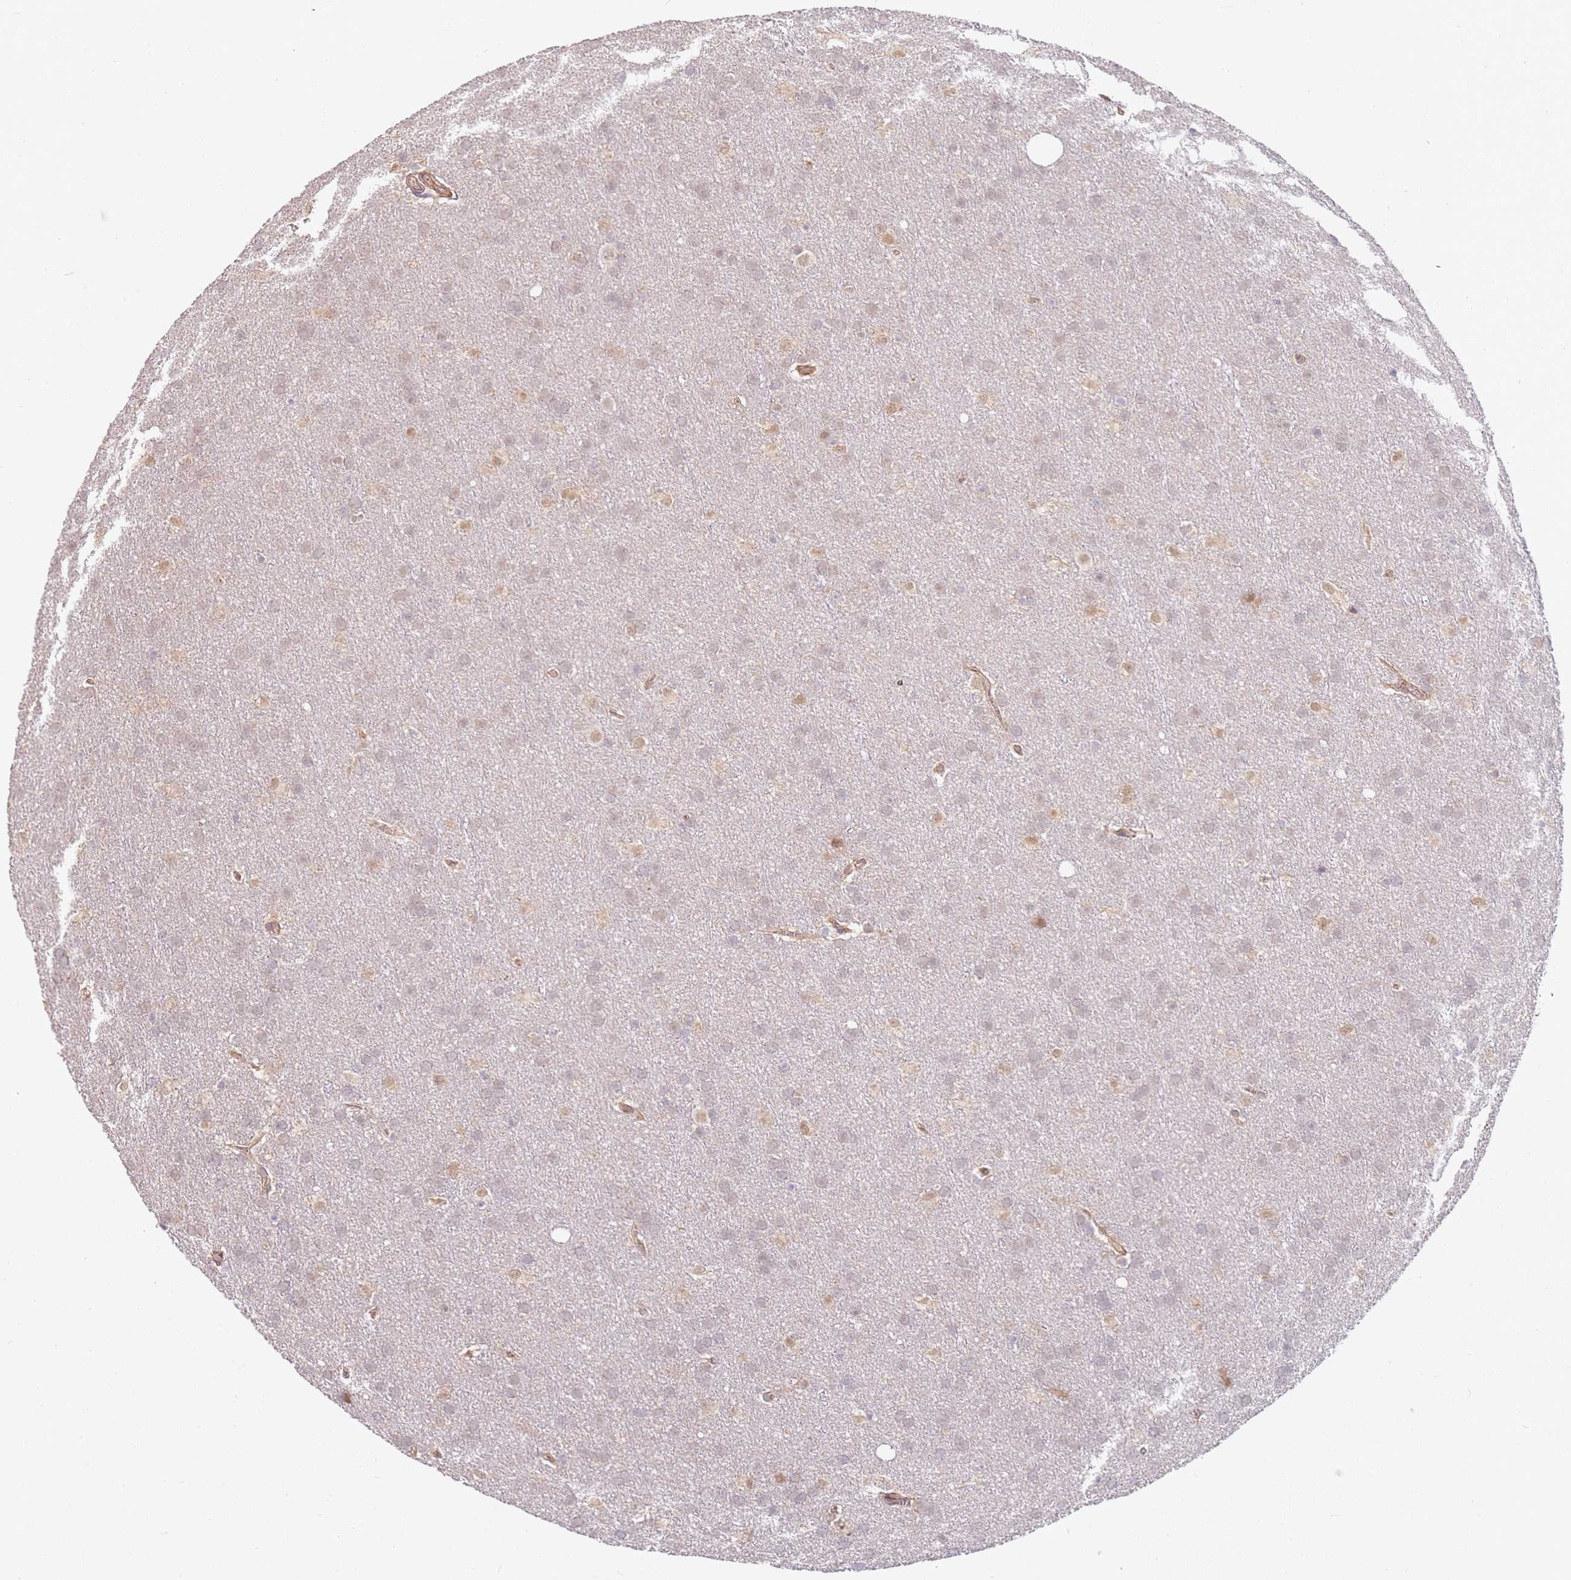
{"staining": {"intensity": "weak", "quantity": "<25%", "location": "cytoplasmic/membranous"}, "tissue": "glioma", "cell_type": "Tumor cells", "image_type": "cancer", "snomed": [{"axis": "morphology", "description": "Glioma, malignant, Low grade"}, {"axis": "topography", "description": "Brain"}], "caption": "An image of human malignant glioma (low-grade) is negative for staining in tumor cells.", "gene": "WDR93", "patient": {"sex": "female", "age": 32}}